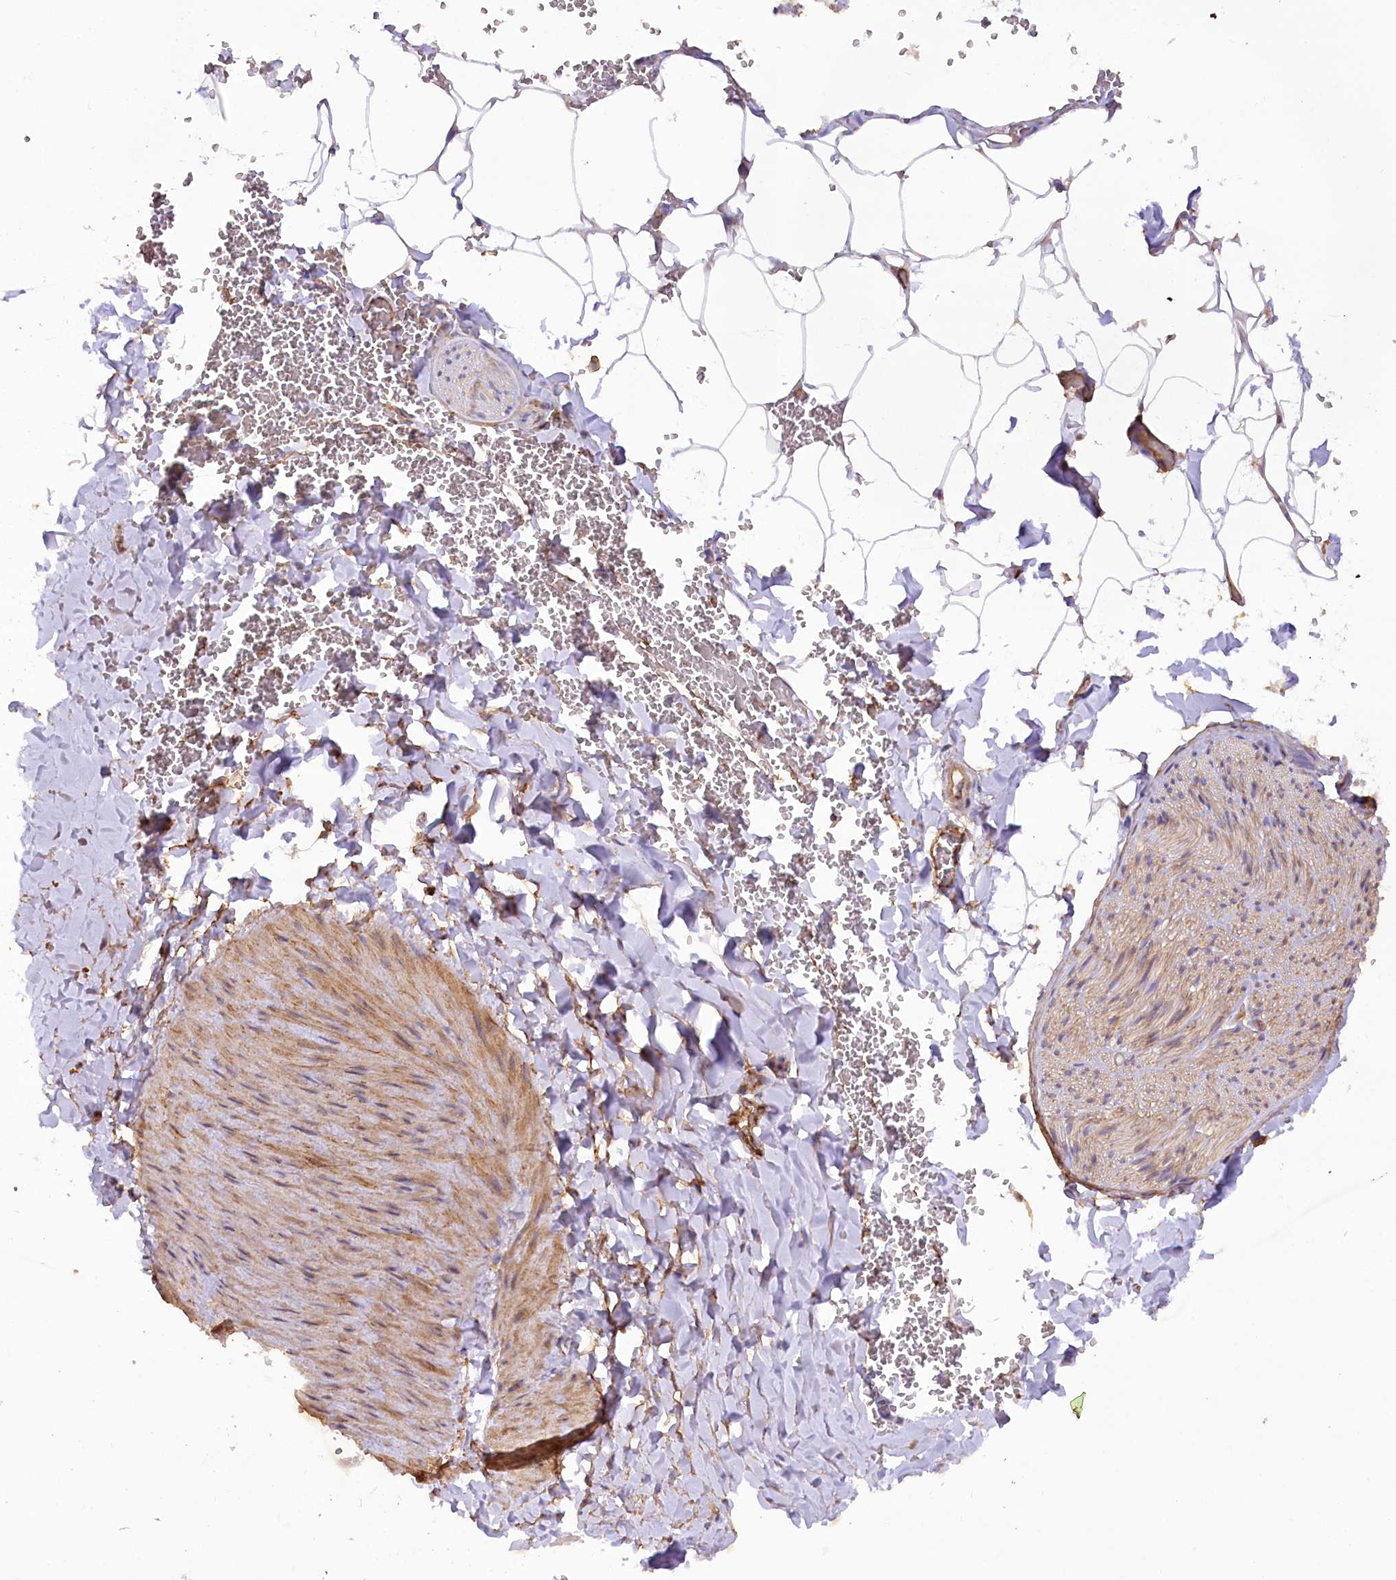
{"staining": {"intensity": "negative", "quantity": "none", "location": "none"}, "tissue": "adipose tissue", "cell_type": "Adipocytes", "image_type": "normal", "snomed": [{"axis": "morphology", "description": "Normal tissue, NOS"}, {"axis": "topography", "description": "Gallbladder"}, {"axis": "topography", "description": "Peripheral nerve tissue"}], "caption": "The micrograph demonstrates no significant expression in adipocytes of adipose tissue. (DAB (3,3'-diaminobenzidine) immunohistochemistry (IHC) visualized using brightfield microscopy, high magnification).", "gene": "SYNPO2", "patient": {"sex": "male", "age": 38}}